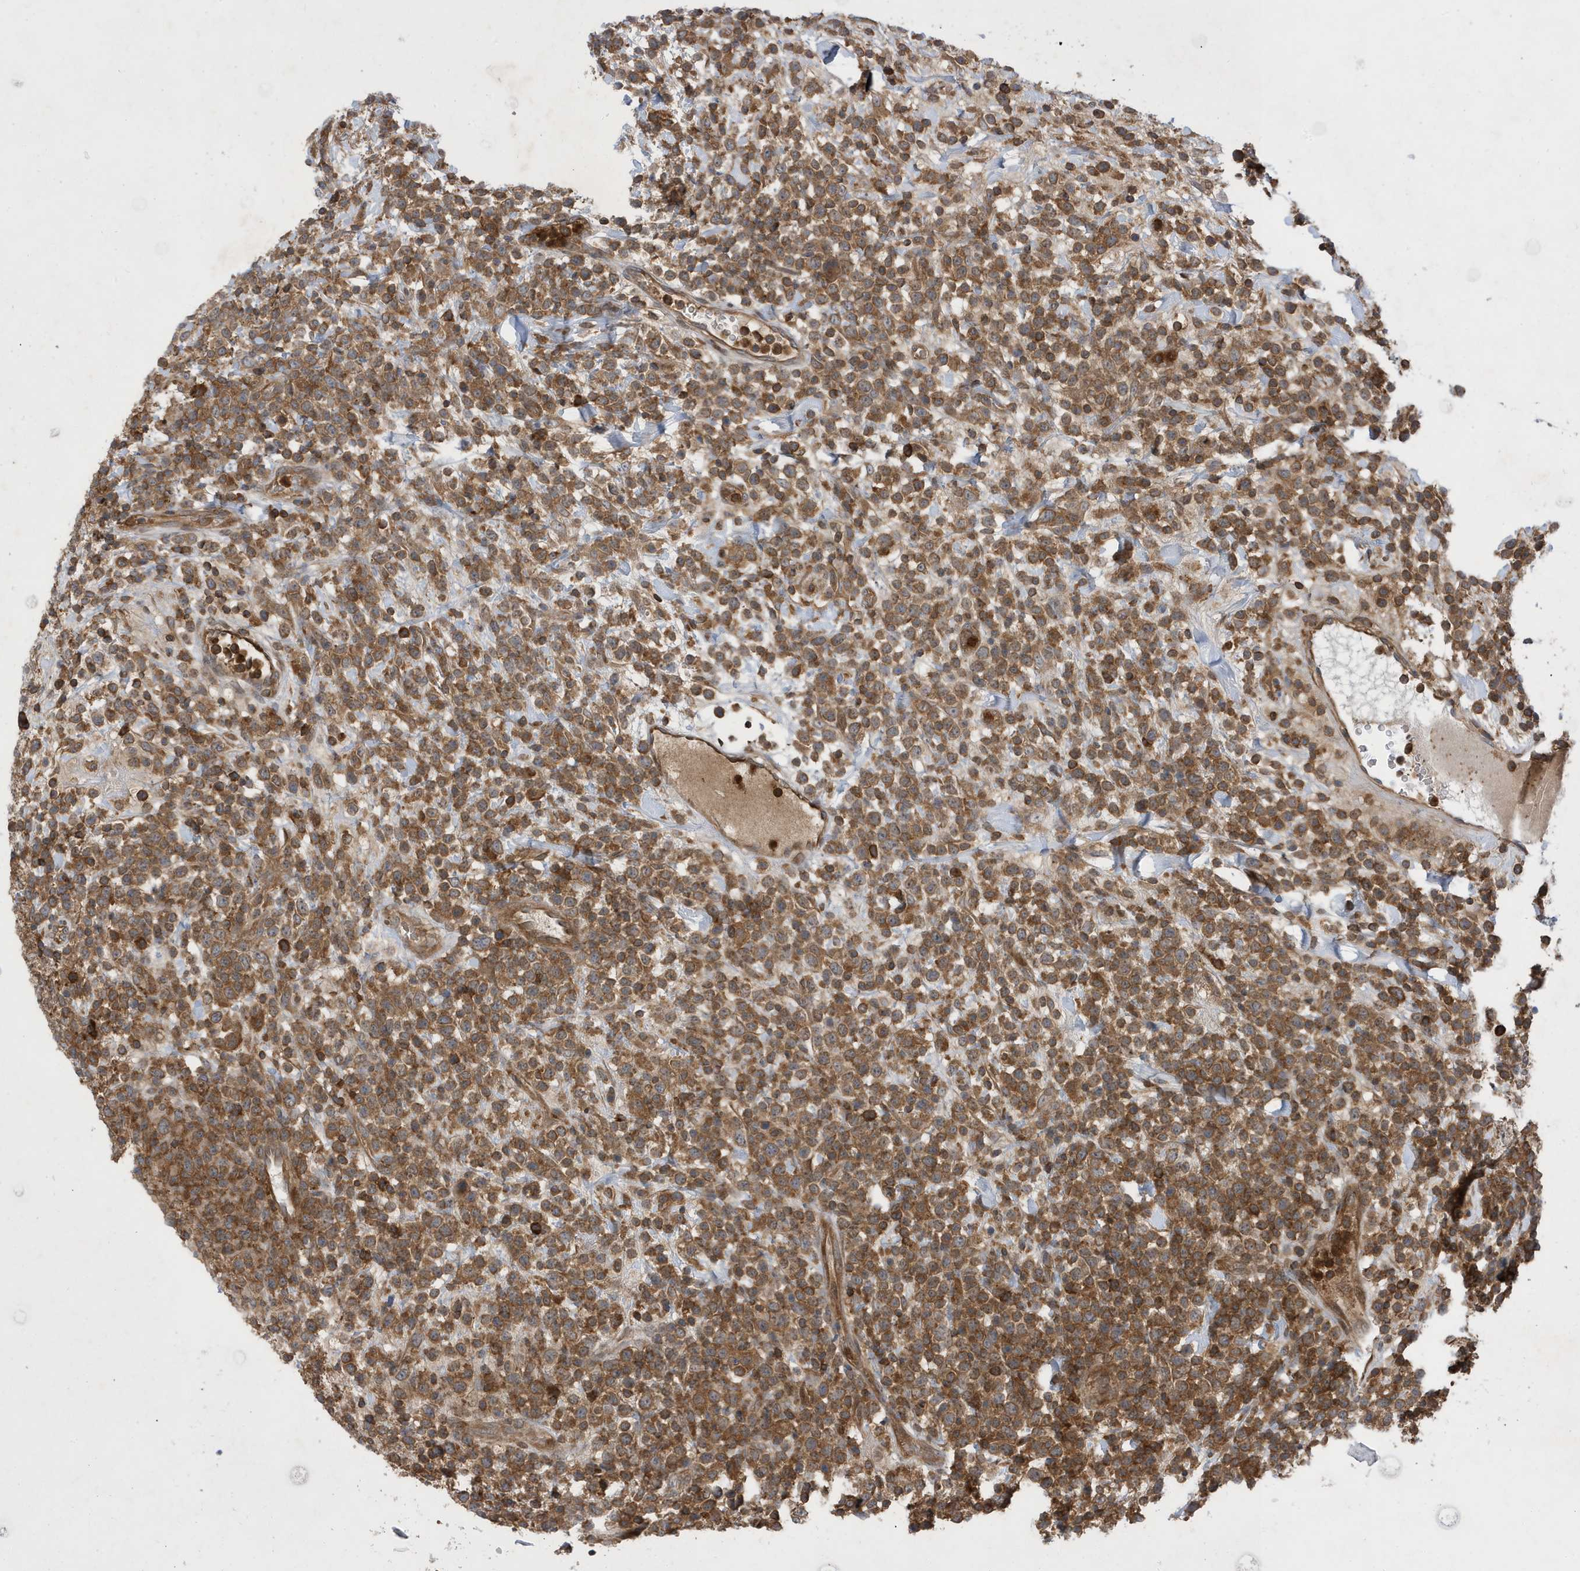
{"staining": {"intensity": "moderate", "quantity": ">75%", "location": "cytoplasmic/membranous"}, "tissue": "lymphoma", "cell_type": "Tumor cells", "image_type": "cancer", "snomed": [{"axis": "morphology", "description": "Malignant lymphoma, non-Hodgkin's type, High grade"}, {"axis": "topography", "description": "Colon"}], "caption": "Protein expression analysis of lymphoma exhibits moderate cytoplasmic/membranous staining in about >75% of tumor cells.", "gene": "LAPTM4A", "patient": {"sex": "female", "age": 53}}